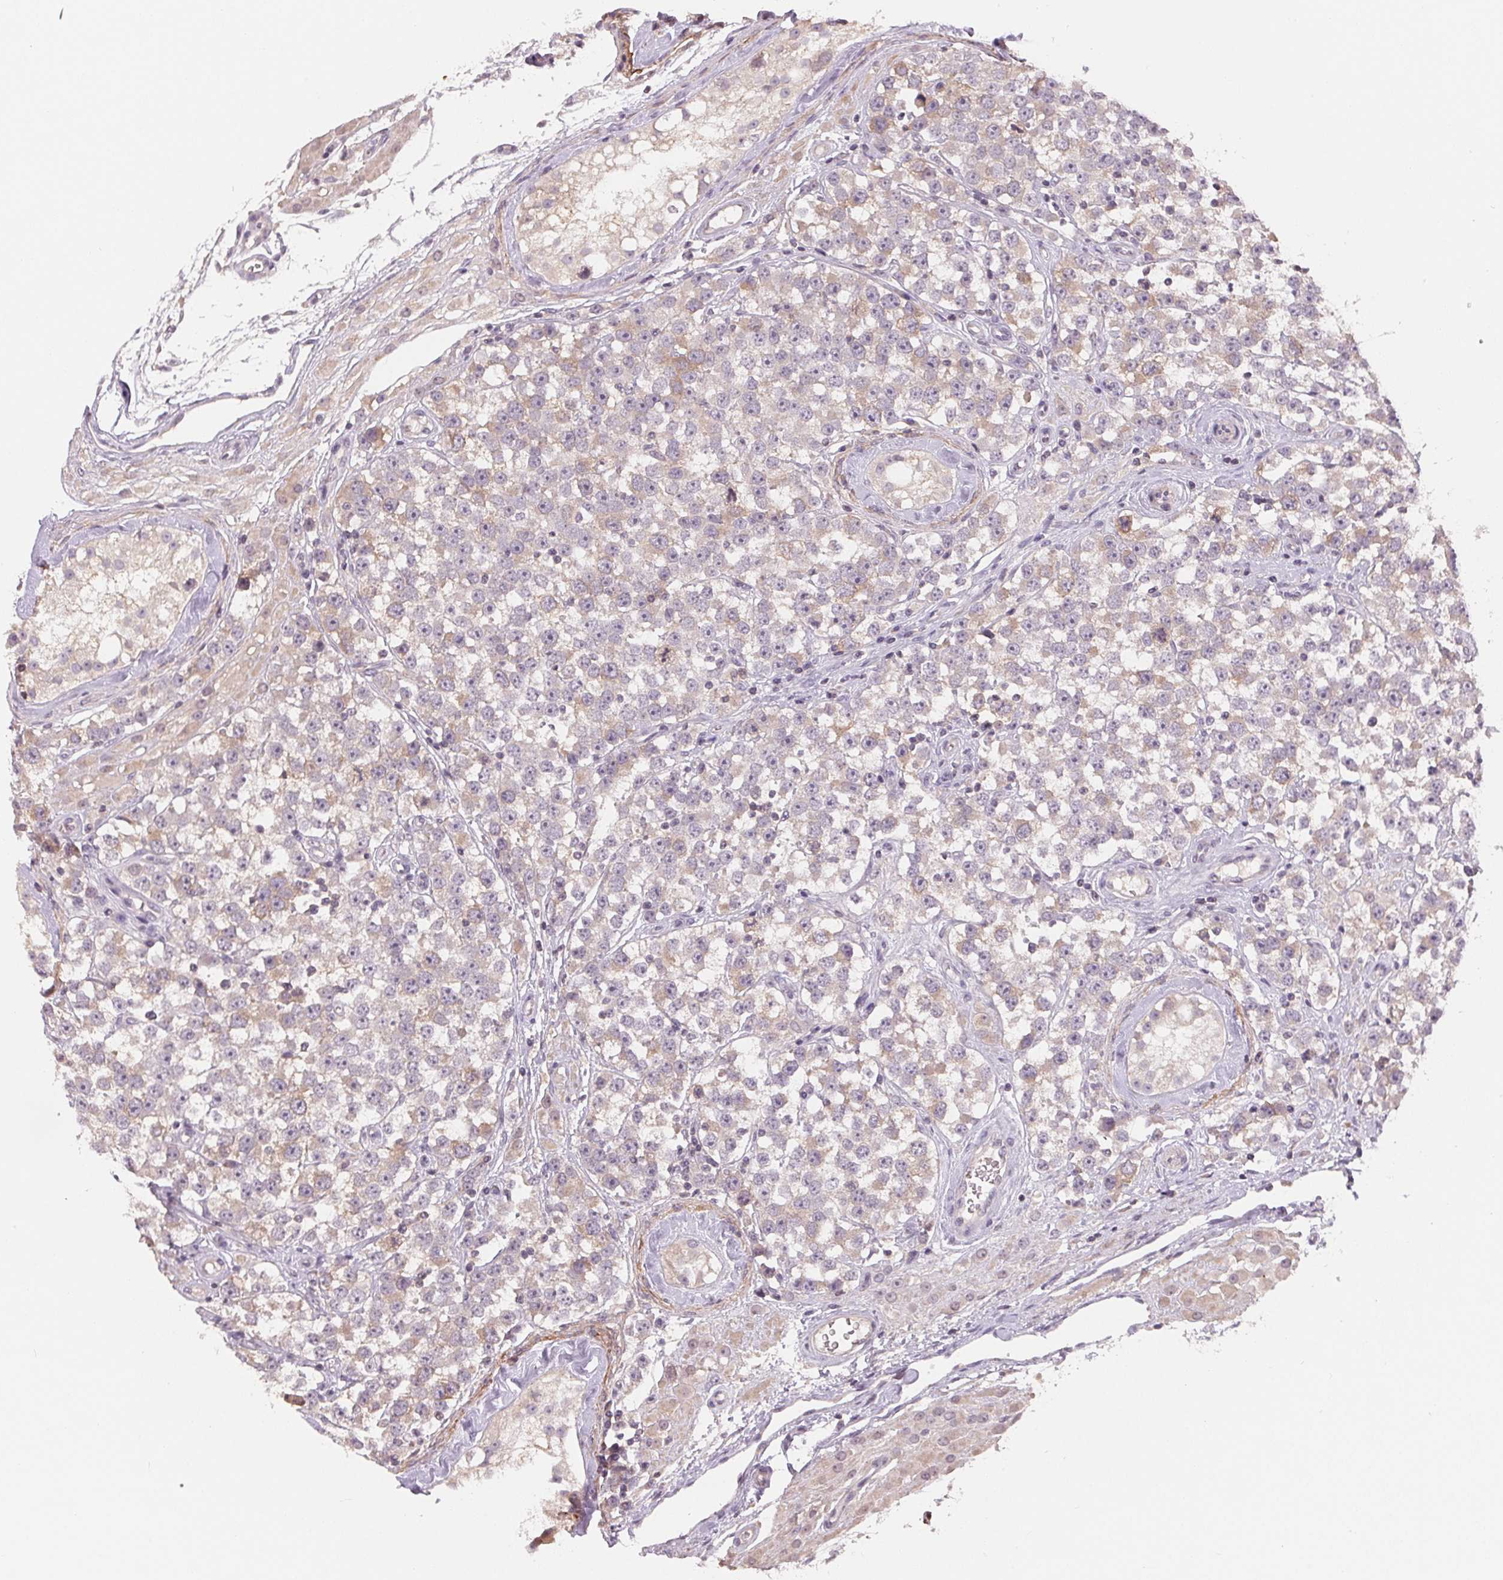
{"staining": {"intensity": "weak", "quantity": "<25%", "location": "cytoplasmic/membranous"}, "tissue": "testis cancer", "cell_type": "Tumor cells", "image_type": "cancer", "snomed": [{"axis": "morphology", "description": "Seminoma, NOS"}, {"axis": "topography", "description": "Testis"}], "caption": "DAB (3,3'-diaminobenzidine) immunohistochemical staining of human testis cancer demonstrates no significant expression in tumor cells.", "gene": "AQP8", "patient": {"sex": "male", "age": 34}}